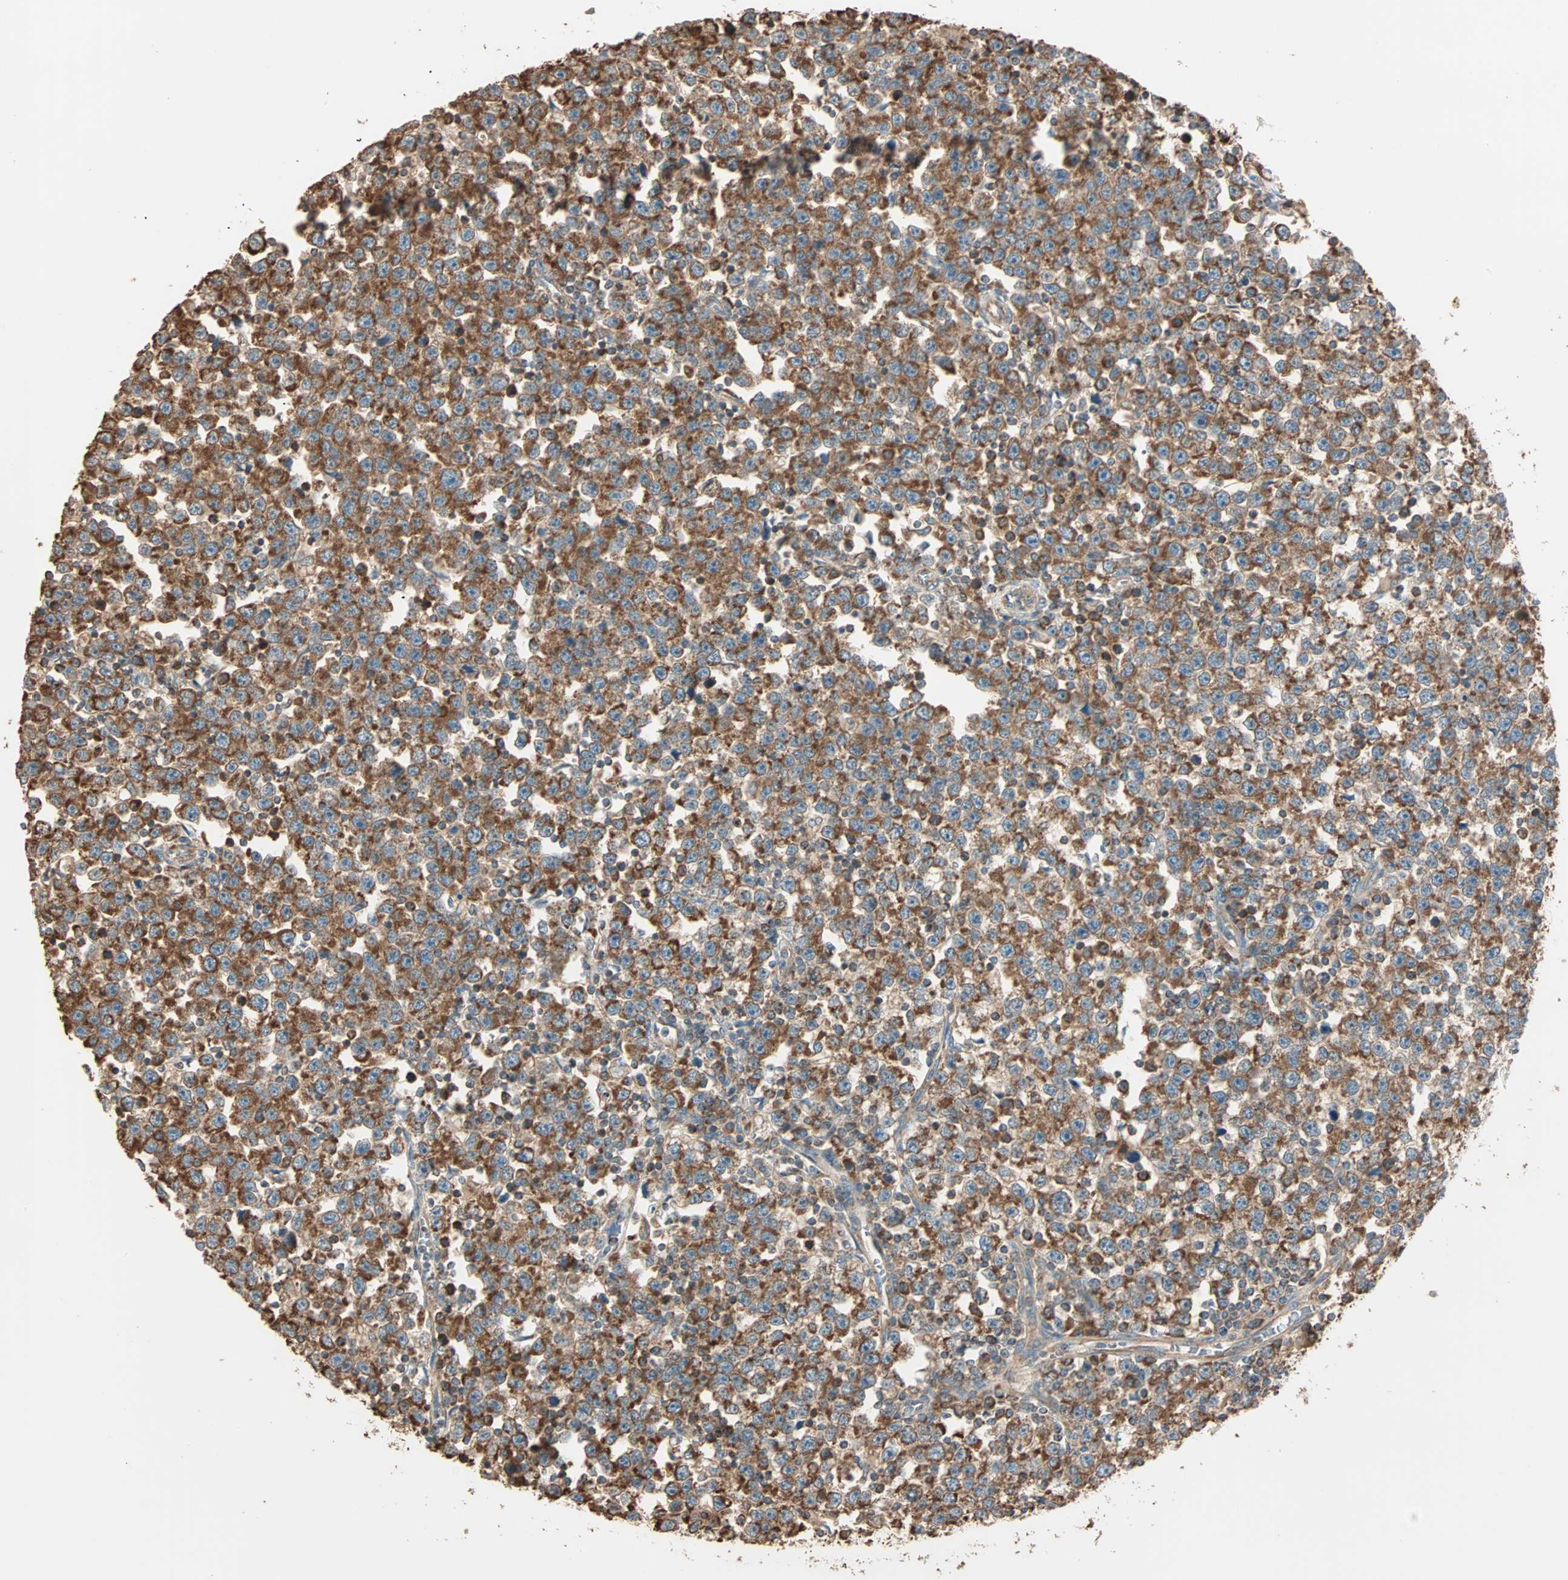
{"staining": {"intensity": "strong", "quantity": ">75%", "location": "cytoplasmic/membranous"}, "tissue": "testis cancer", "cell_type": "Tumor cells", "image_type": "cancer", "snomed": [{"axis": "morphology", "description": "Seminoma, NOS"}, {"axis": "topography", "description": "Testis"}], "caption": "There is high levels of strong cytoplasmic/membranous positivity in tumor cells of testis seminoma, as demonstrated by immunohistochemical staining (brown color).", "gene": "EIF4G2", "patient": {"sex": "male", "age": 43}}